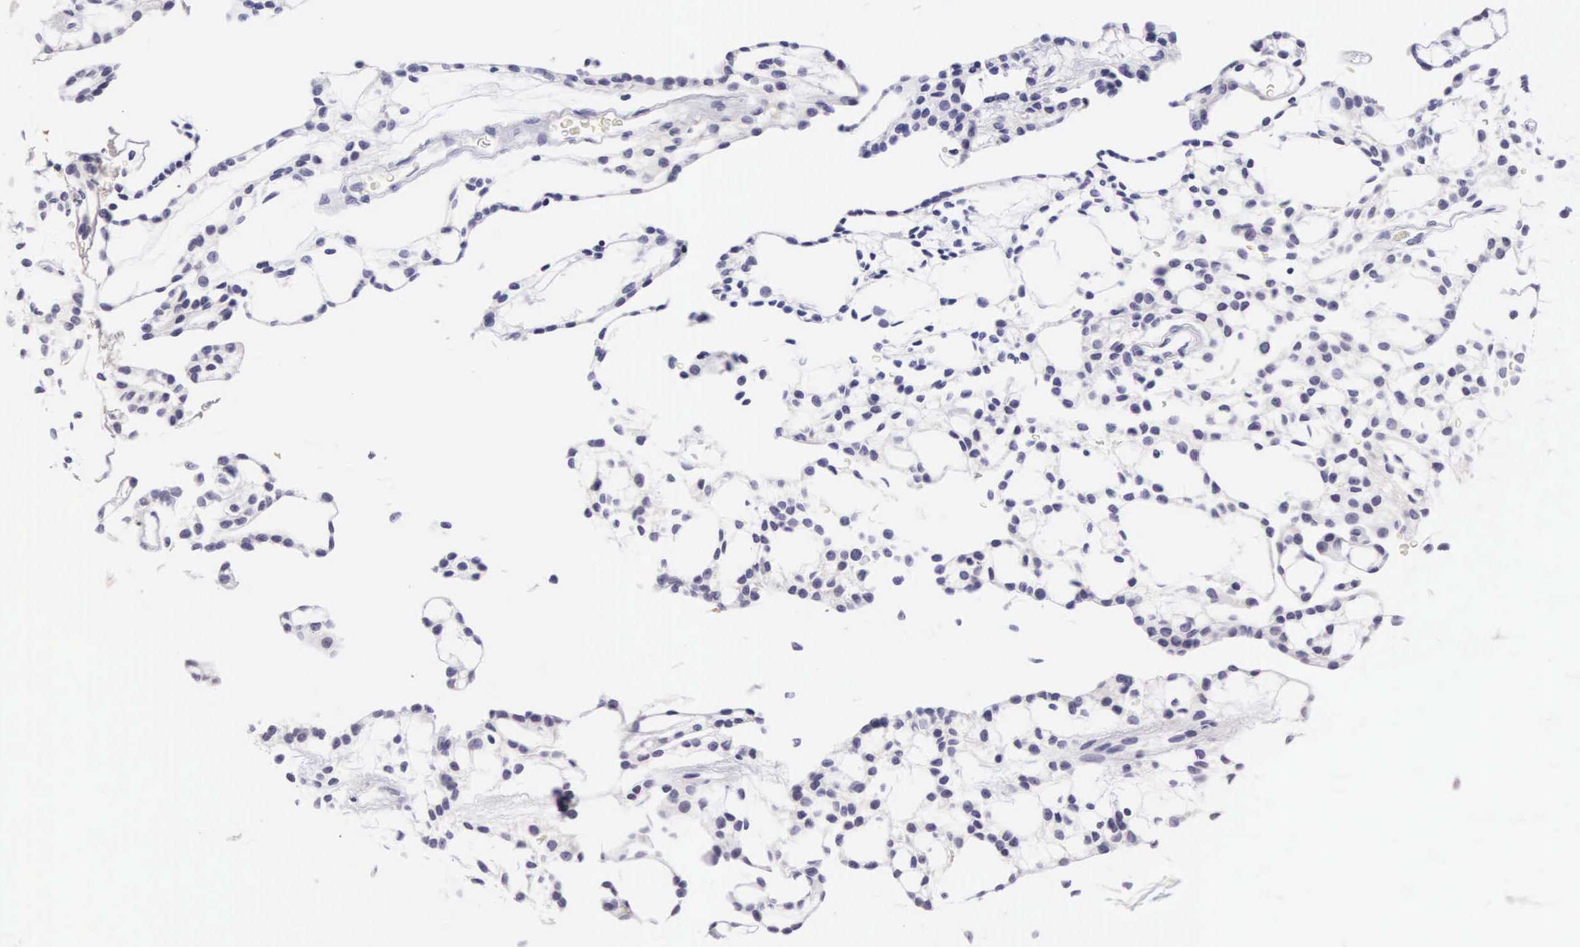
{"staining": {"intensity": "negative", "quantity": "none", "location": "none"}, "tissue": "renal cancer", "cell_type": "Tumor cells", "image_type": "cancer", "snomed": [{"axis": "morphology", "description": "Adenocarcinoma, NOS"}, {"axis": "topography", "description": "Kidney"}], "caption": "Tumor cells are negative for brown protein staining in renal cancer. The staining was performed using DAB (3,3'-diaminobenzidine) to visualize the protein expression in brown, while the nuclei were stained in blue with hematoxylin (Magnification: 20x).", "gene": "PHETA2", "patient": {"sex": "male", "age": 63}}